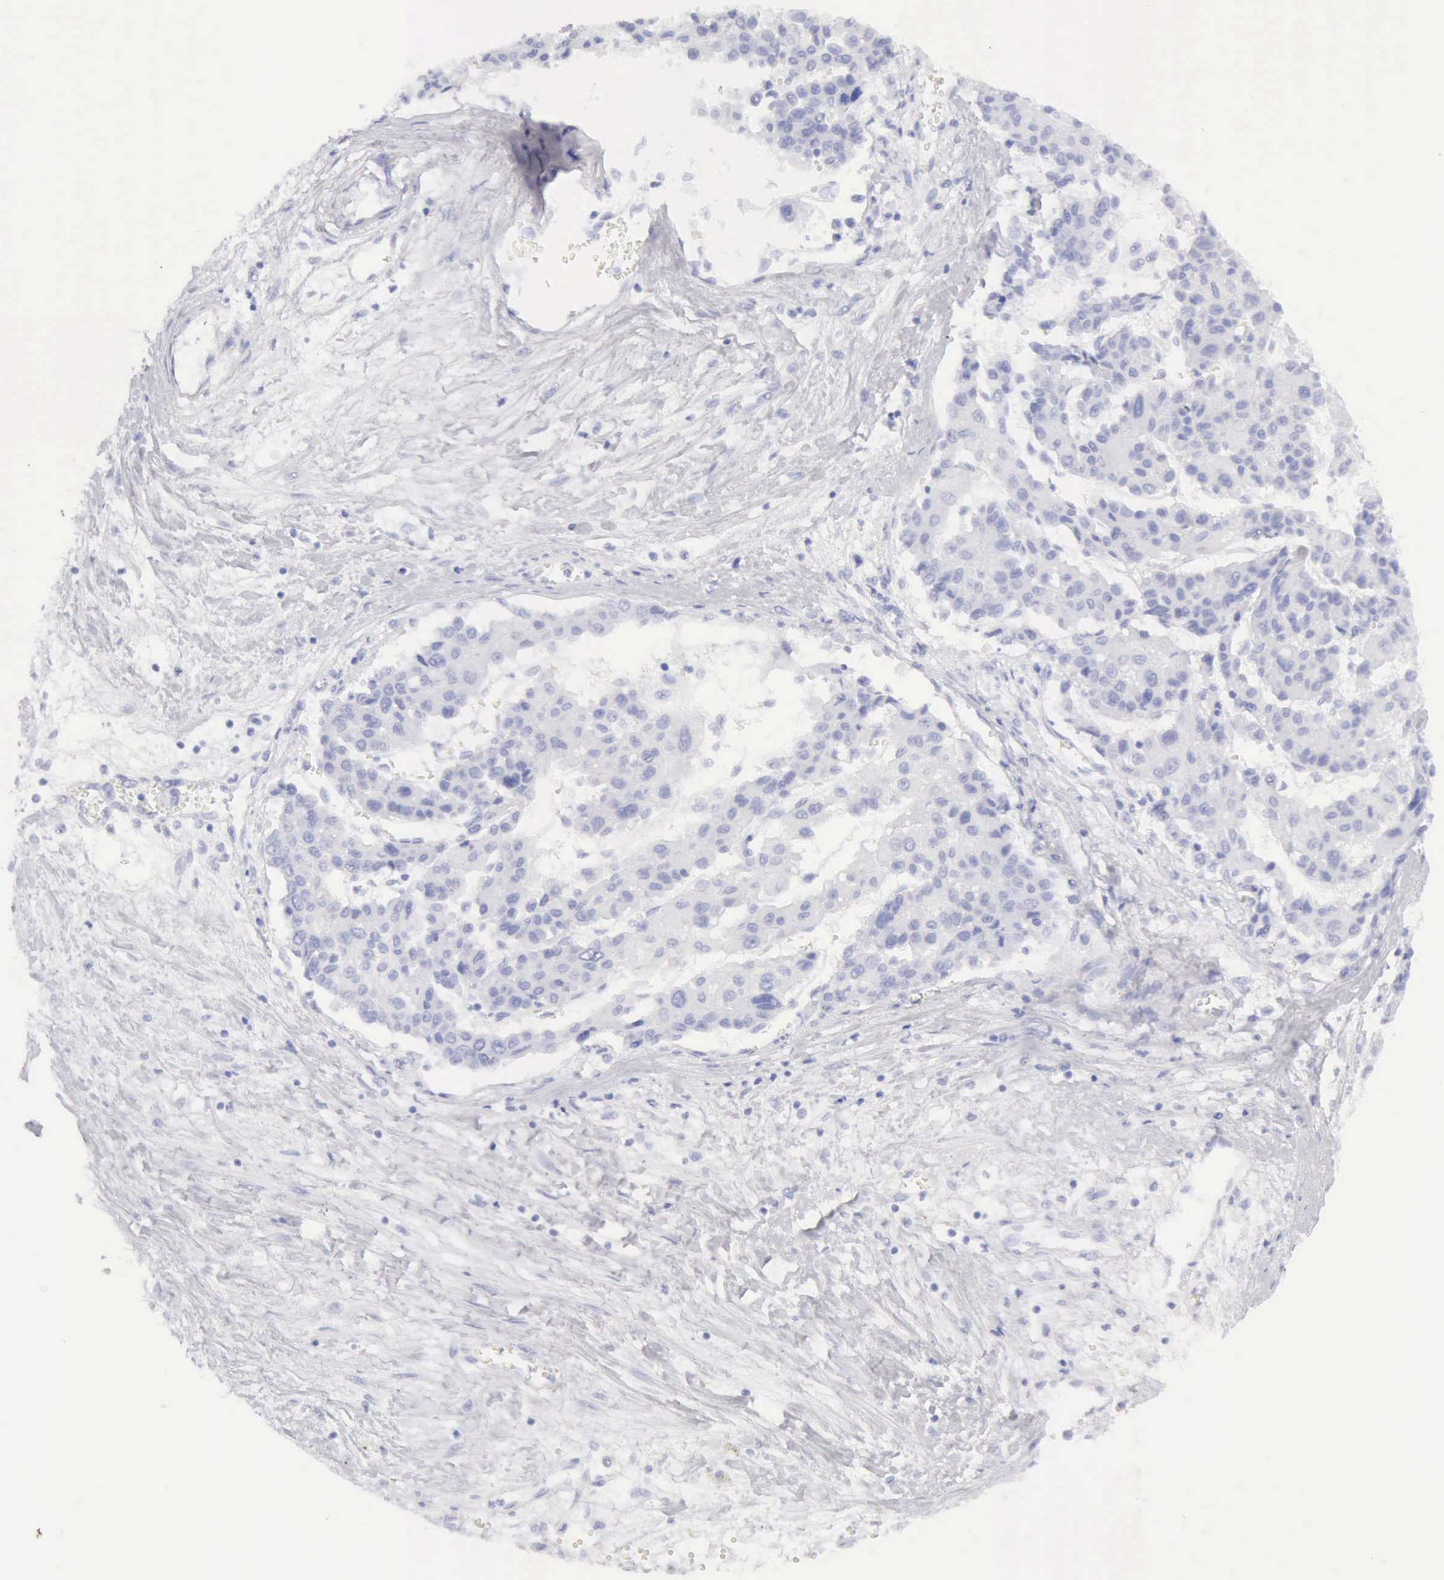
{"staining": {"intensity": "weak", "quantity": "<25%", "location": "cytoplasmic/membranous"}, "tissue": "liver cancer", "cell_type": "Tumor cells", "image_type": "cancer", "snomed": [{"axis": "morphology", "description": "Carcinoma, Hepatocellular, NOS"}, {"axis": "topography", "description": "Liver"}], "caption": "The photomicrograph shows no staining of tumor cells in liver cancer.", "gene": "ARHGAP4", "patient": {"sex": "male", "age": 64}}